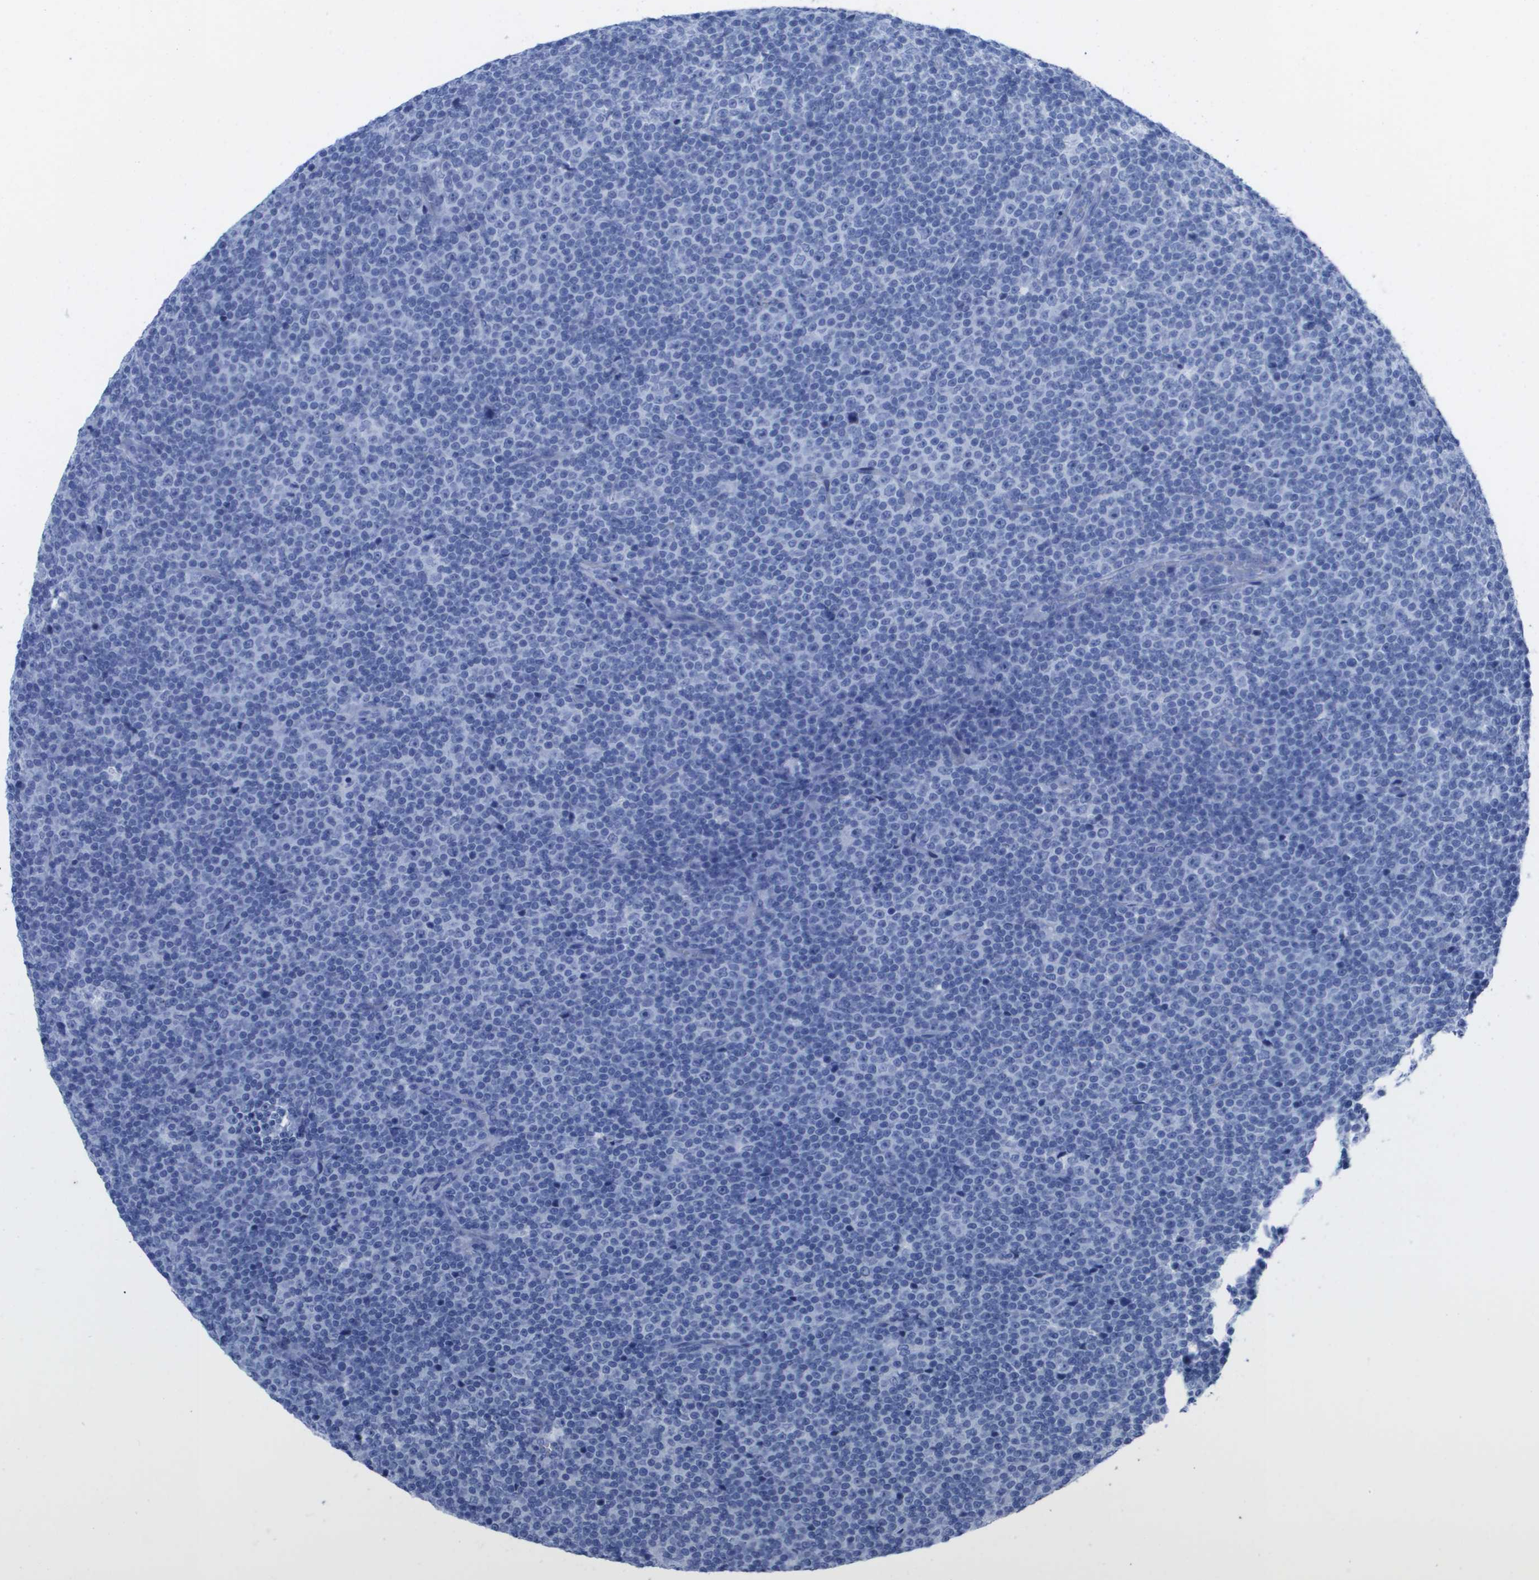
{"staining": {"intensity": "negative", "quantity": "none", "location": "none"}, "tissue": "lymphoma", "cell_type": "Tumor cells", "image_type": "cancer", "snomed": [{"axis": "morphology", "description": "Malignant lymphoma, non-Hodgkin's type, Low grade"}, {"axis": "topography", "description": "Lymph node"}], "caption": "IHC micrograph of neoplastic tissue: lymphoma stained with DAB (3,3'-diaminobenzidine) displays no significant protein positivity in tumor cells.", "gene": "KCNA3", "patient": {"sex": "female", "age": 67}}